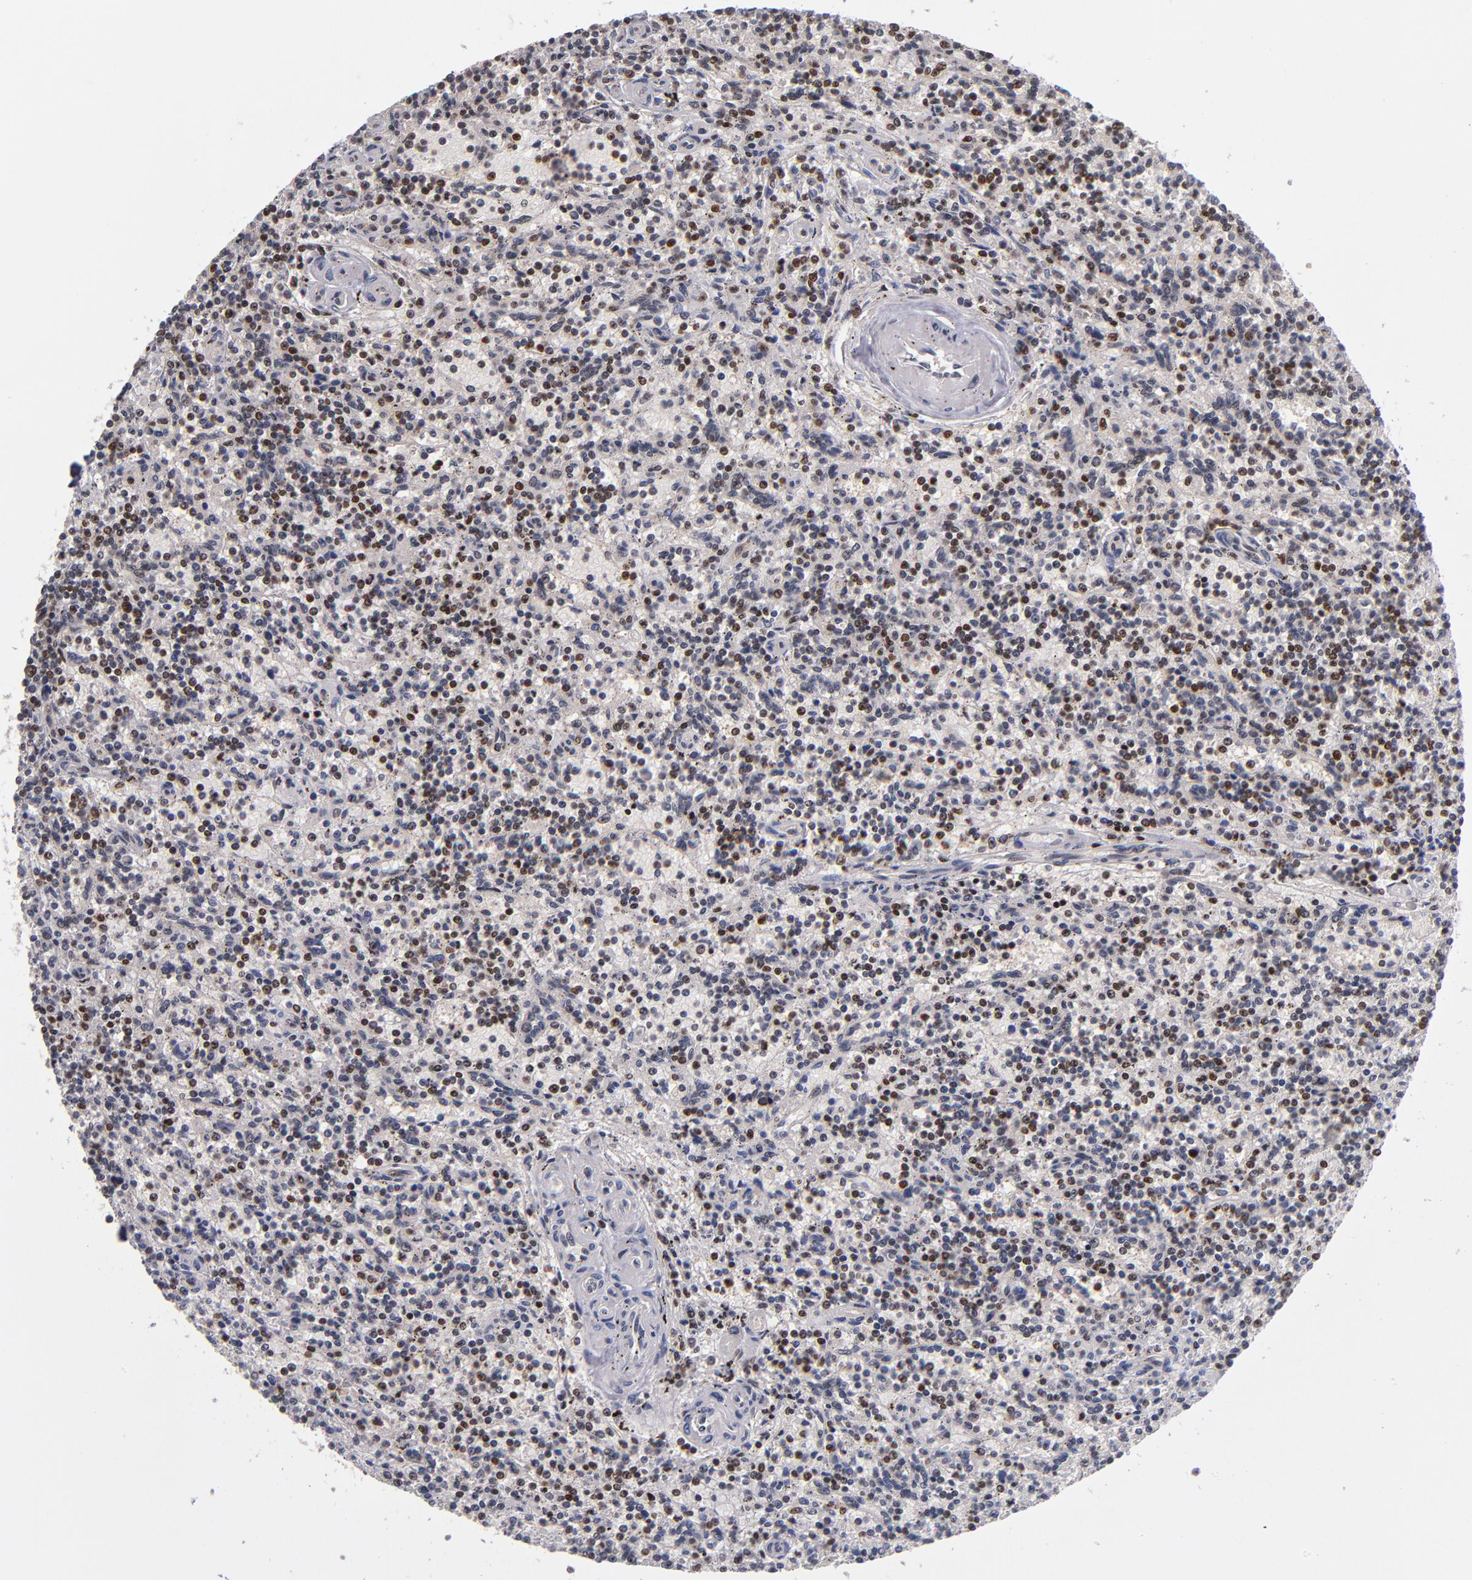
{"staining": {"intensity": "moderate", "quantity": "<25%", "location": "nuclear"}, "tissue": "lymphoma", "cell_type": "Tumor cells", "image_type": "cancer", "snomed": [{"axis": "morphology", "description": "Malignant lymphoma, non-Hodgkin's type, Low grade"}, {"axis": "topography", "description": "Spleen"}], "caption": "Human lymphoma stained with a protein marker exhibits moderate staining in tumor cells.", "gene": "KDM6A", "patient": {"sex": "male", "age": 73}}